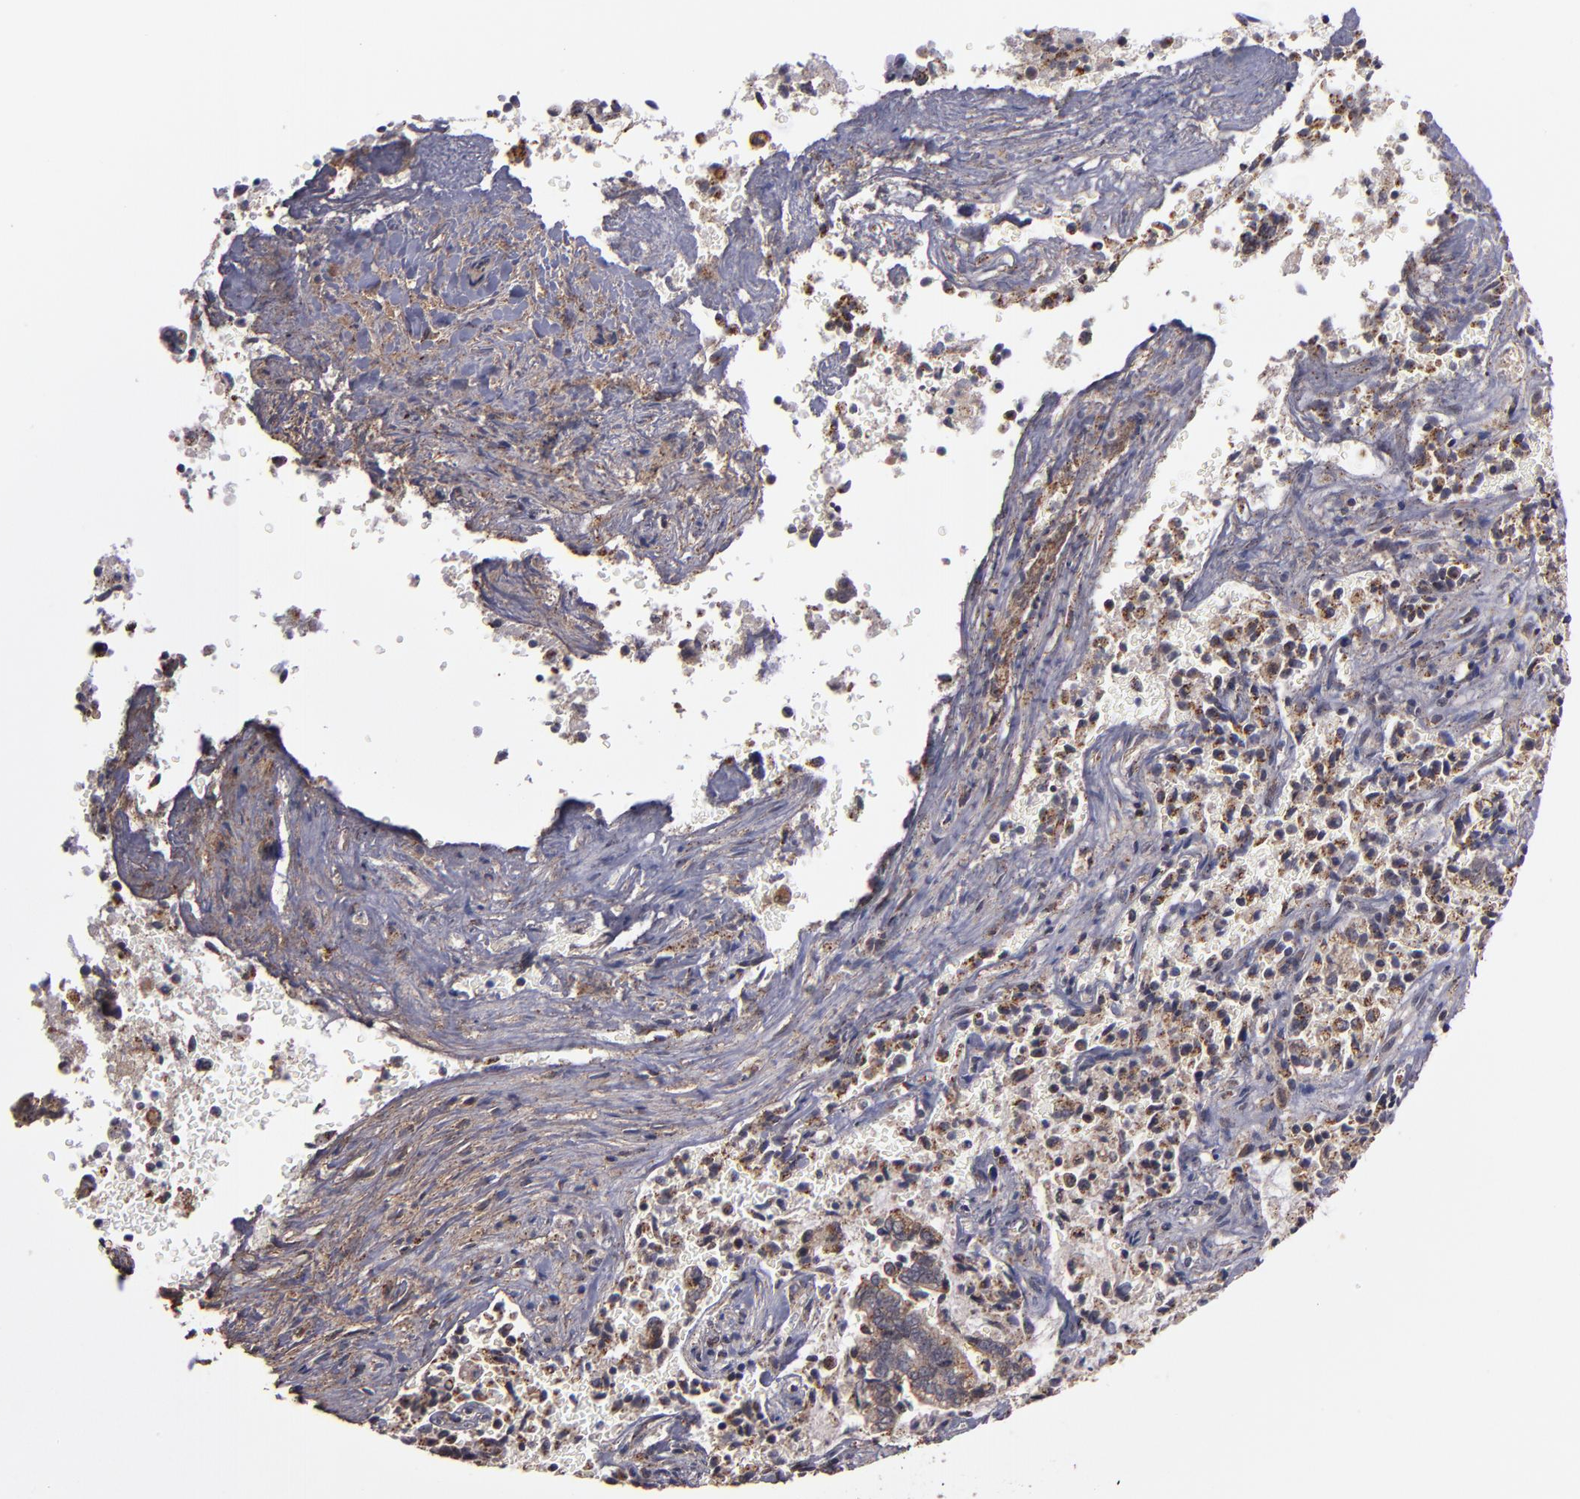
{"staining": {"intensity": "moderate", "quantity": ">75%", "location": "cytoplasmic/membranous"}, "tissue": "liver cancer", "cell_type": "Tumor cells", "image_type": "cancer", "snomed": [{"axis": "morphology", "description": "Cholangiocarcinoma"}, {"axis": "topography", "description": "Liver"}], "caption": "IHC image of neoplastic tissue: human liver cancer stained using immunohistochemistry demonstrates medium levels of moderate protein expression localized specifically in the cytoplasmic/membranous of tumor cells, appearing as a cytoplasmic/membranous brown color.", "gene": "ZFYVE1", "patient": {"sex": "male", "age": 57}}